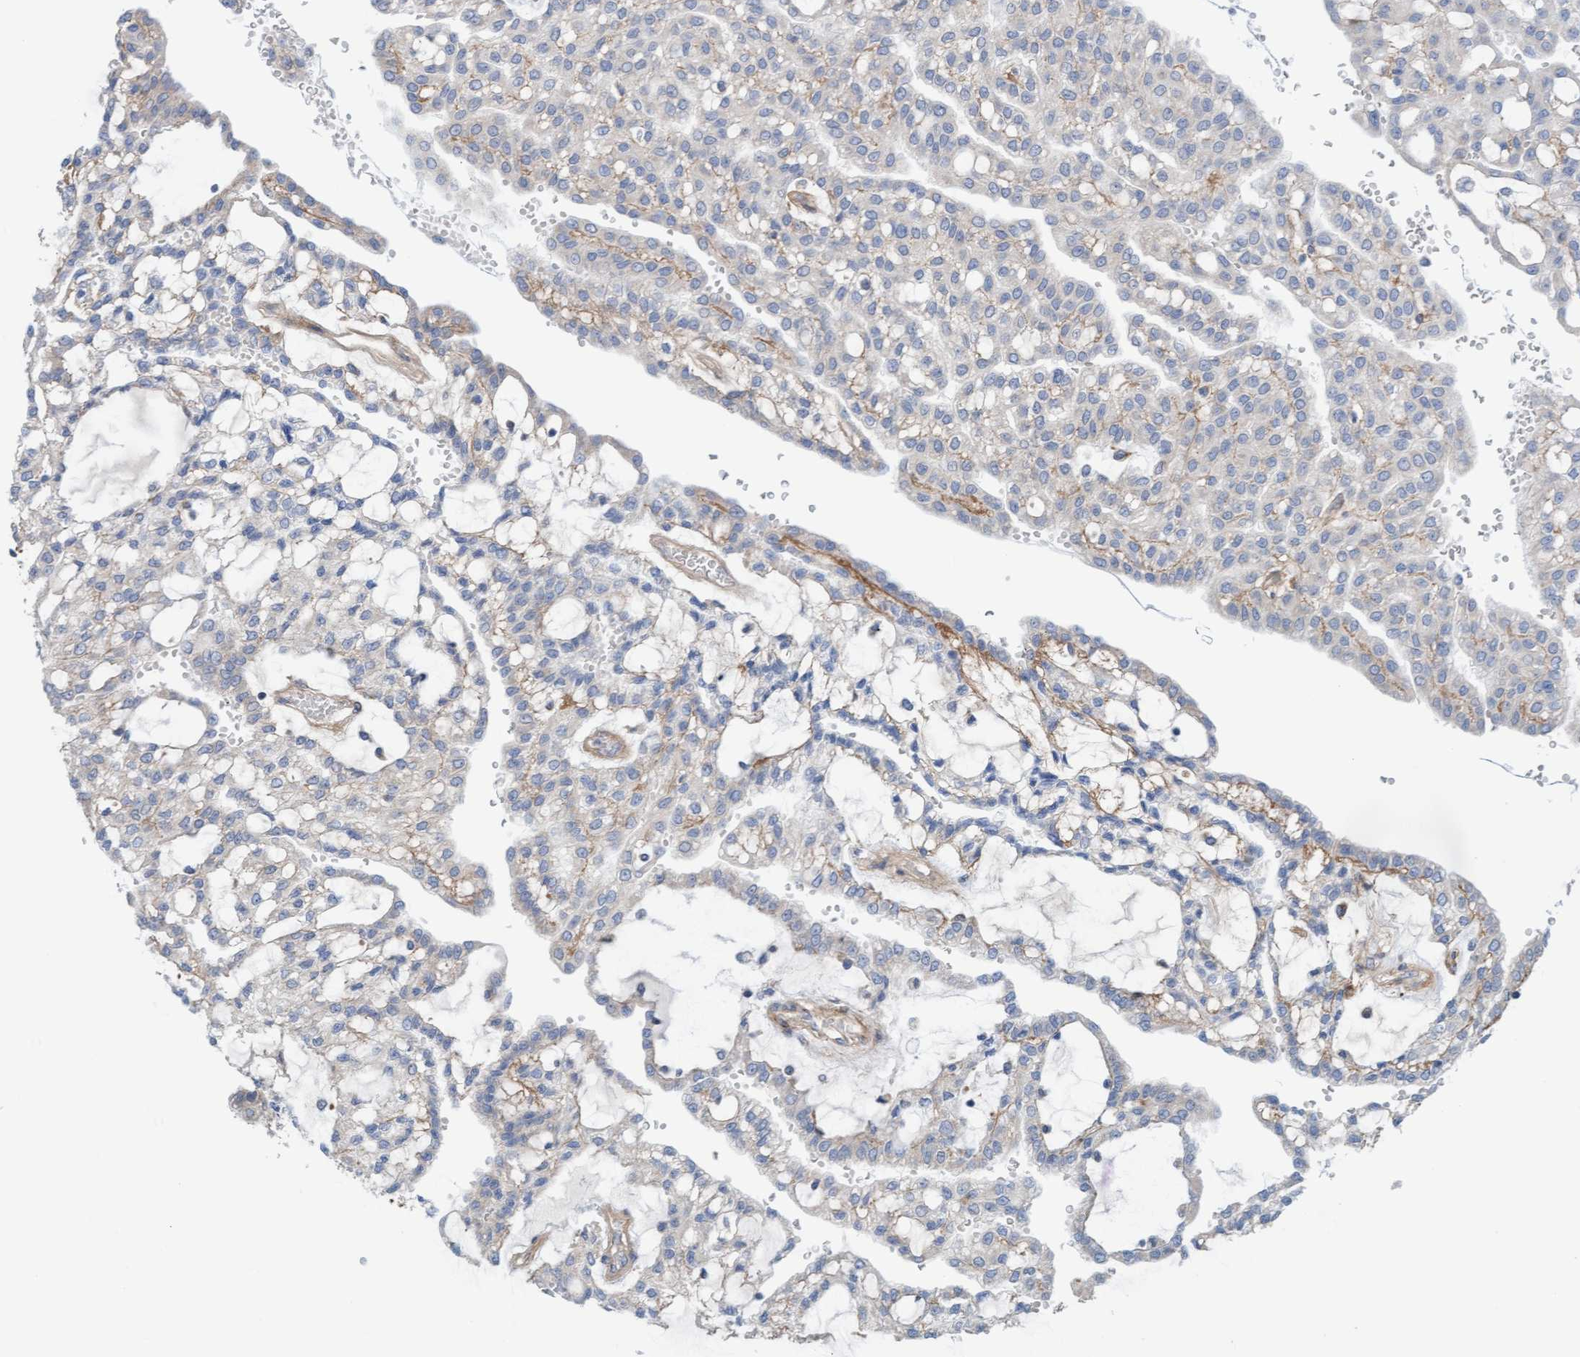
{"staining": {"intensity": "negative", "quantity": "none", "location": "none"}, "tissue": "renal cancer", "cell_type": "Tumor cells", "image_type": "cancer", "snomed": [{"axis": "morphology", "description": "Adenocarcinoma, NOS"}, {"axis": "topography", "description": "Kidney"}], "caption": "There is no significant staining in tumor cells of renal cancer. (Brightfield microscopy of DAB (3,3'-diaminobenzidine) IHC at high magnification).", "gene": "CDK5RAP3", "patient": {"sex": "male", "age": 63}}